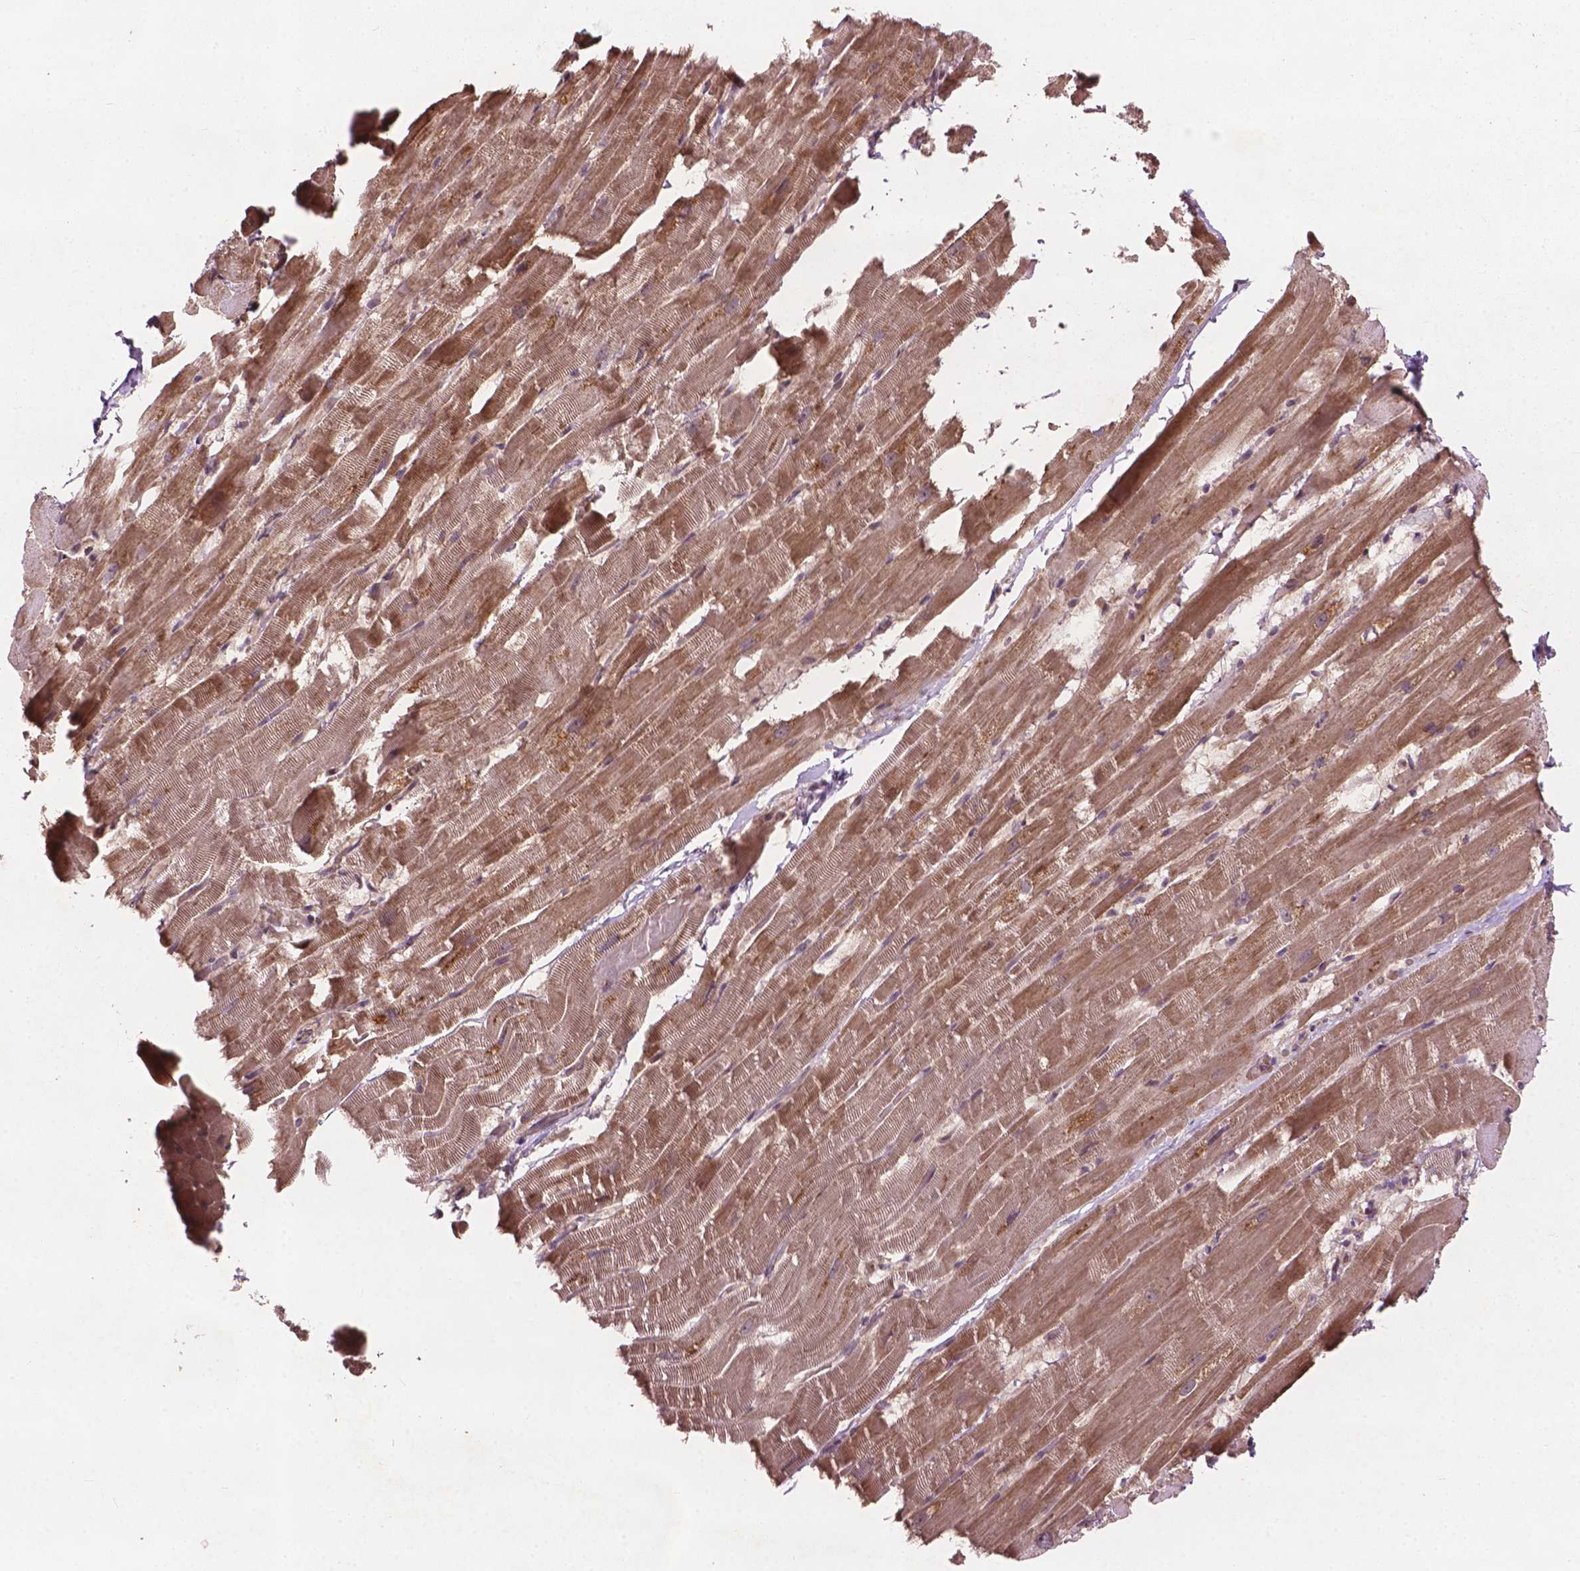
{"staining": {"intensity": "moderate", "quantity": ">75%", "location": "cytoplasmic/membranous"}, "tissue": "heart muscle", "cell_type": "Cardiomyocytes", "image_type": "normal", "snomed": [{"axis": "morphology", "description": "Normal tissue, NOS"}, {"axis": "topography", "description": "Heart"}], "caption": "A brown stain shows moderate cytoplasmic/membranous staining of a protein in cardiomyocytes of unremarkable human heart muscle.", "gene": "B3GALNT2", "patient": {"sex": "male", "age": 37}}